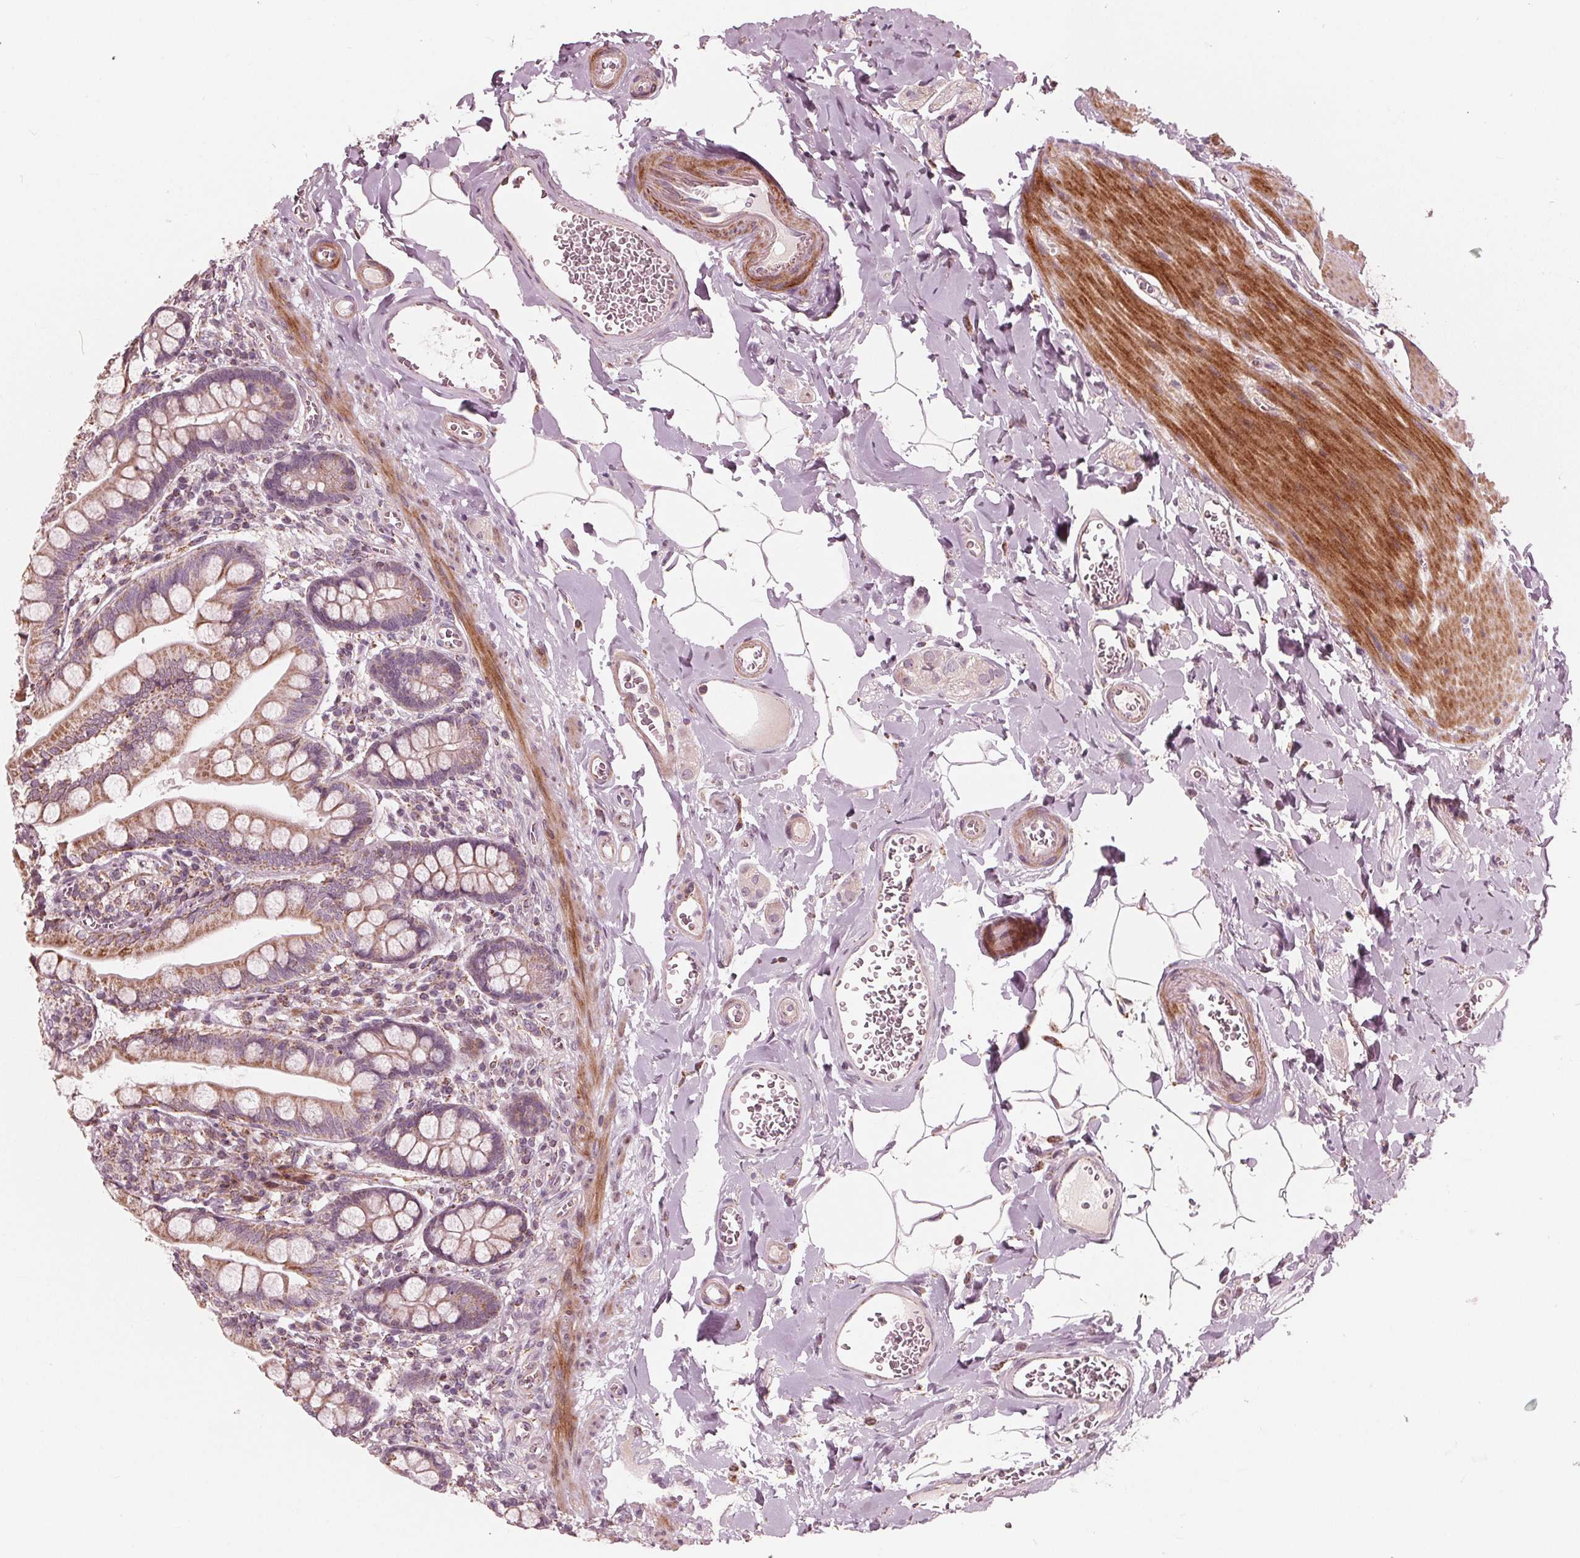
{"staining": {"intensity": "moderate", "quantity": ">75%", "location": "cytoplasmic/membranous"}, "tissue": "small intestine", "cell_type": "Glandular cells", "image_type": "normal", "snomed": [{"axis": "morphology", "description": "Normal tissue, NOS"}, {"axis": "topography", "description": "Small intestine"}], "caption": "Benign small intestine shows moderate cytoplasmic/membranous positivity in about >75% of glandular cells.", "gene": "DCAF4L2", "patient": {"sex": "female", "age": 56}}